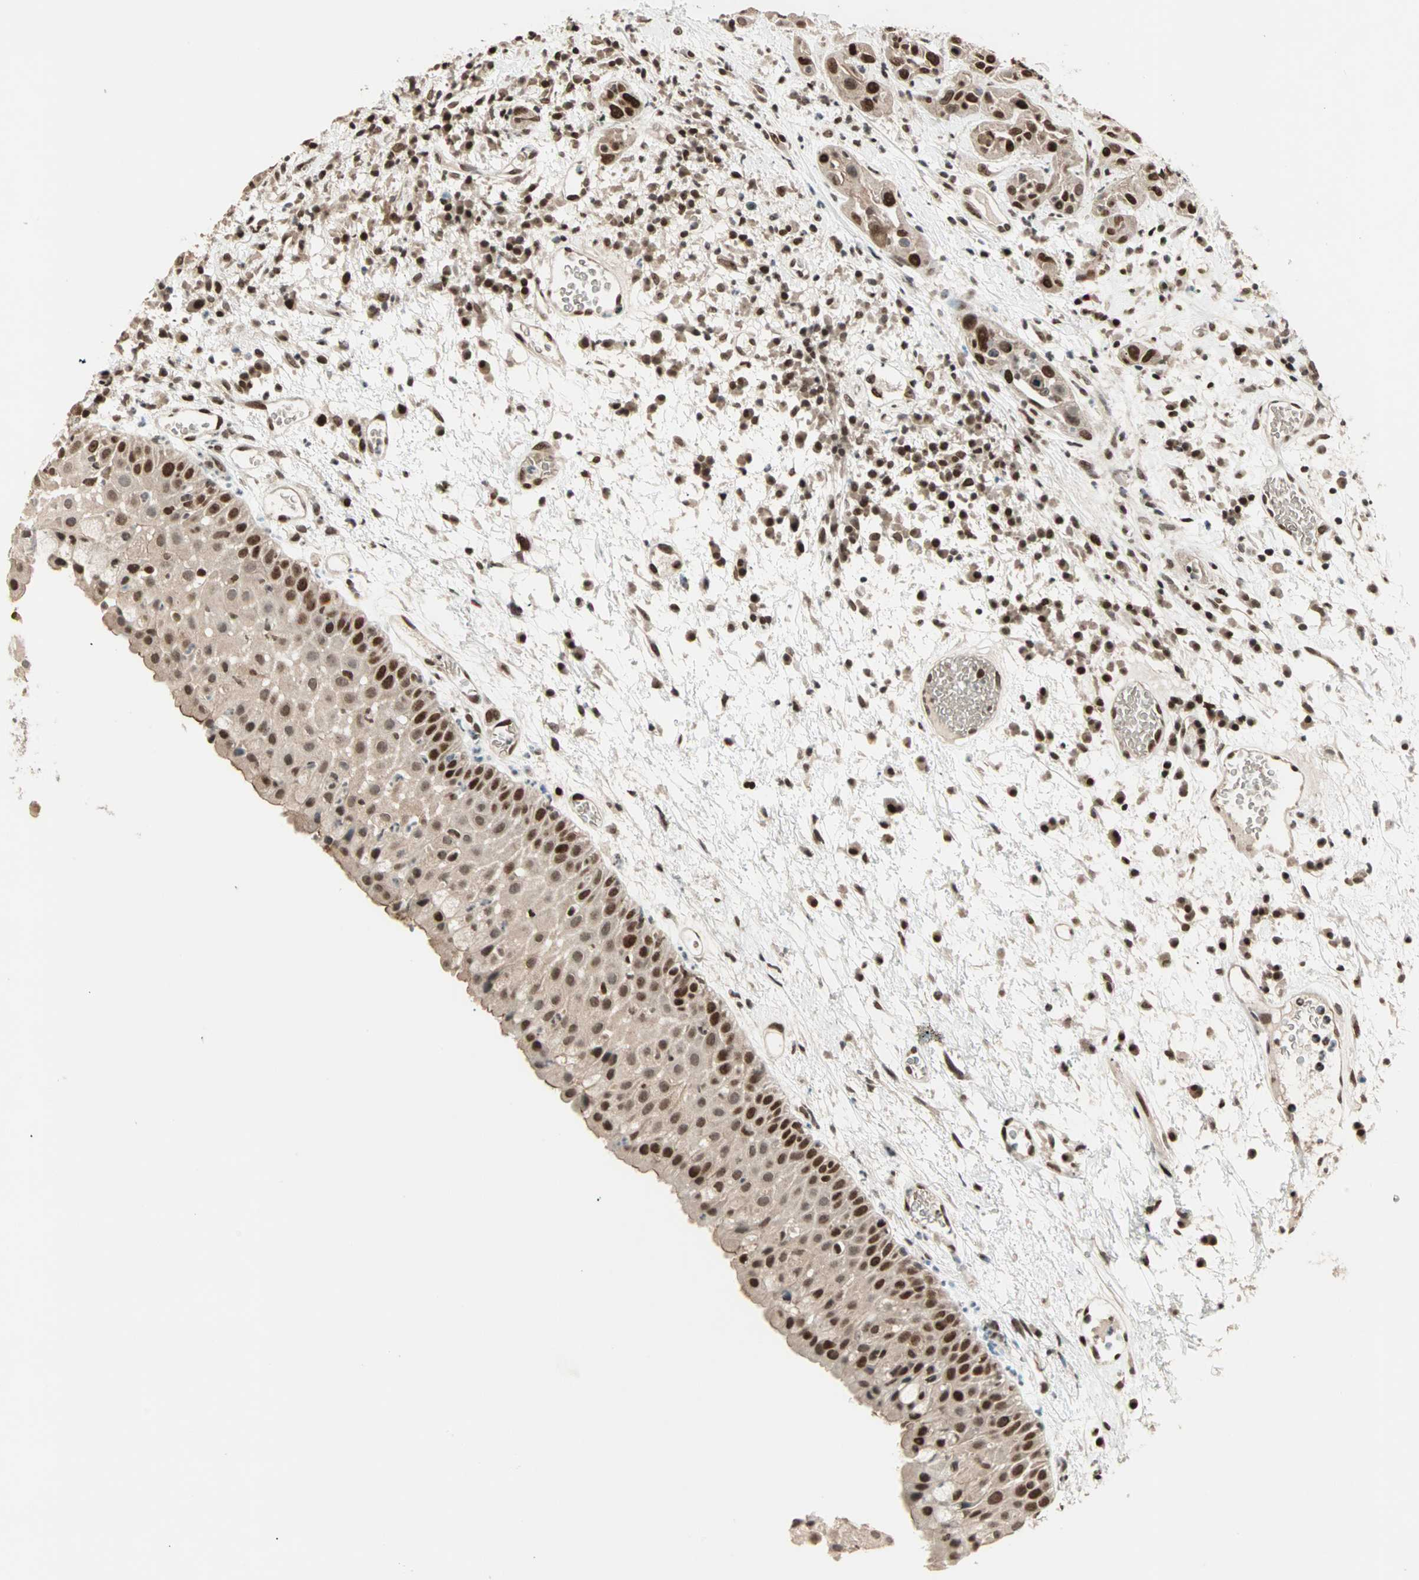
{"staining": {"intensity": "strong", "quantity": ">75%", "location": "nuclear"}, "tissue": "head and neck cancer", "cell_type": "Tumor cells", "image_type": "cancer", "snomed": [{"axis": "morphology", "description": "Squamous cell carcinoma, NOS"}, {"axis": "topography", "description": "Head-Neck"}], "caption": "A brown stain labels strong nuclear staining of a protein in human head and neck cancer (squamous cell carcinoma) tumor cells.", "gene": "MDC1", "patient": {"sex": "male", "age": 62}}